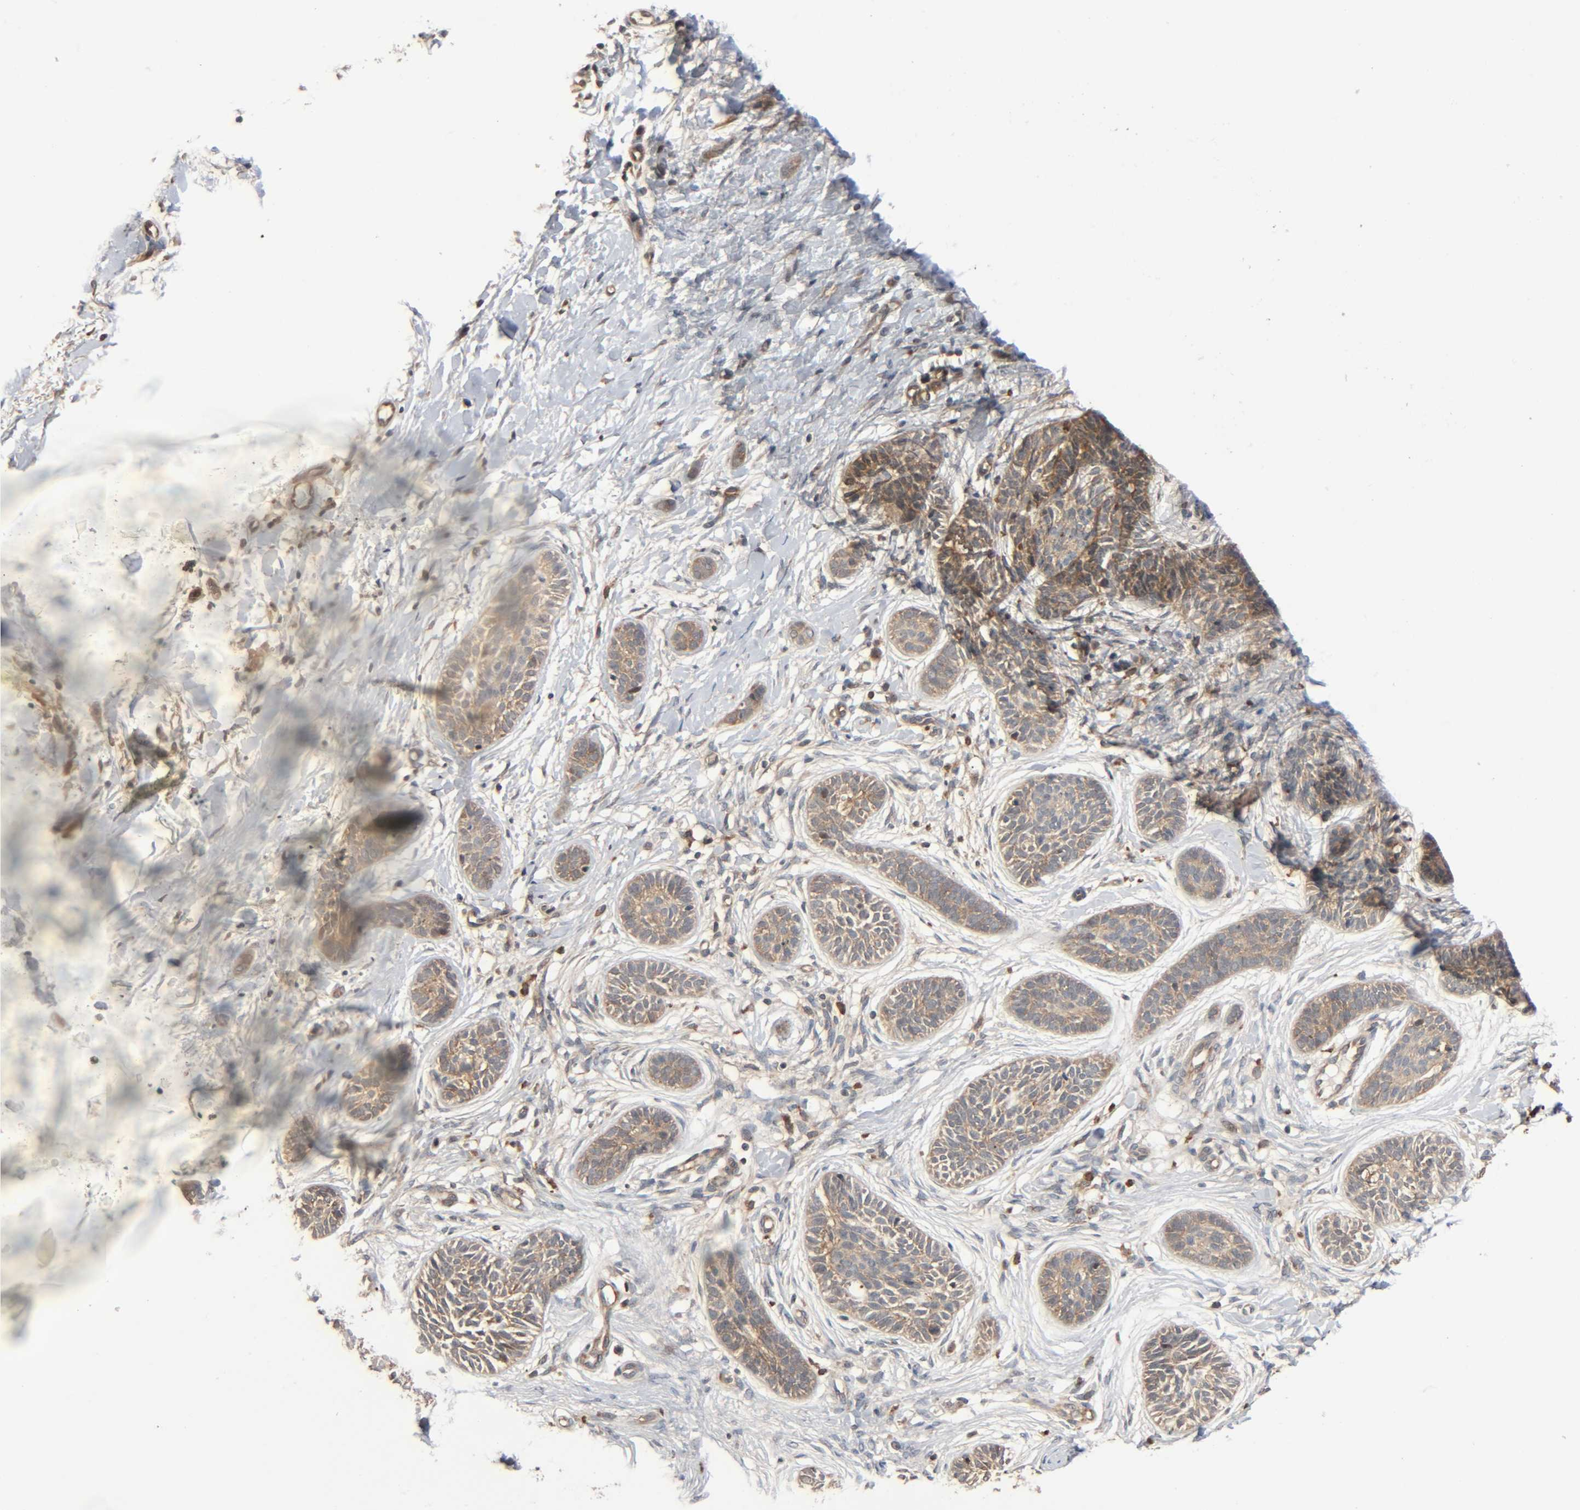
{"staining": {"intensity": "weak", "quantity": ">75%", "location": "cytoplasmic/membranous"}, "tissue": "skin cancer", "cell_type": "Tumor cells", "image_type": "cancer", "snomed": [{"axis": "morphology", "description": "Normal tissue, NOS"}, {"axis": "morphology", "description": "Basal cell carcinoma"}, {"axis": "topography", "description": "Skin"}], "caption": "This image displays immunohistochemistry staining of human skin basal cell carcinoma, with low weak cytoplasmic/membranous positivity in approximately >75% of tumor cells.", "gene": "PPP2R1B", "patient": {"sex": "male", "age": 63}}